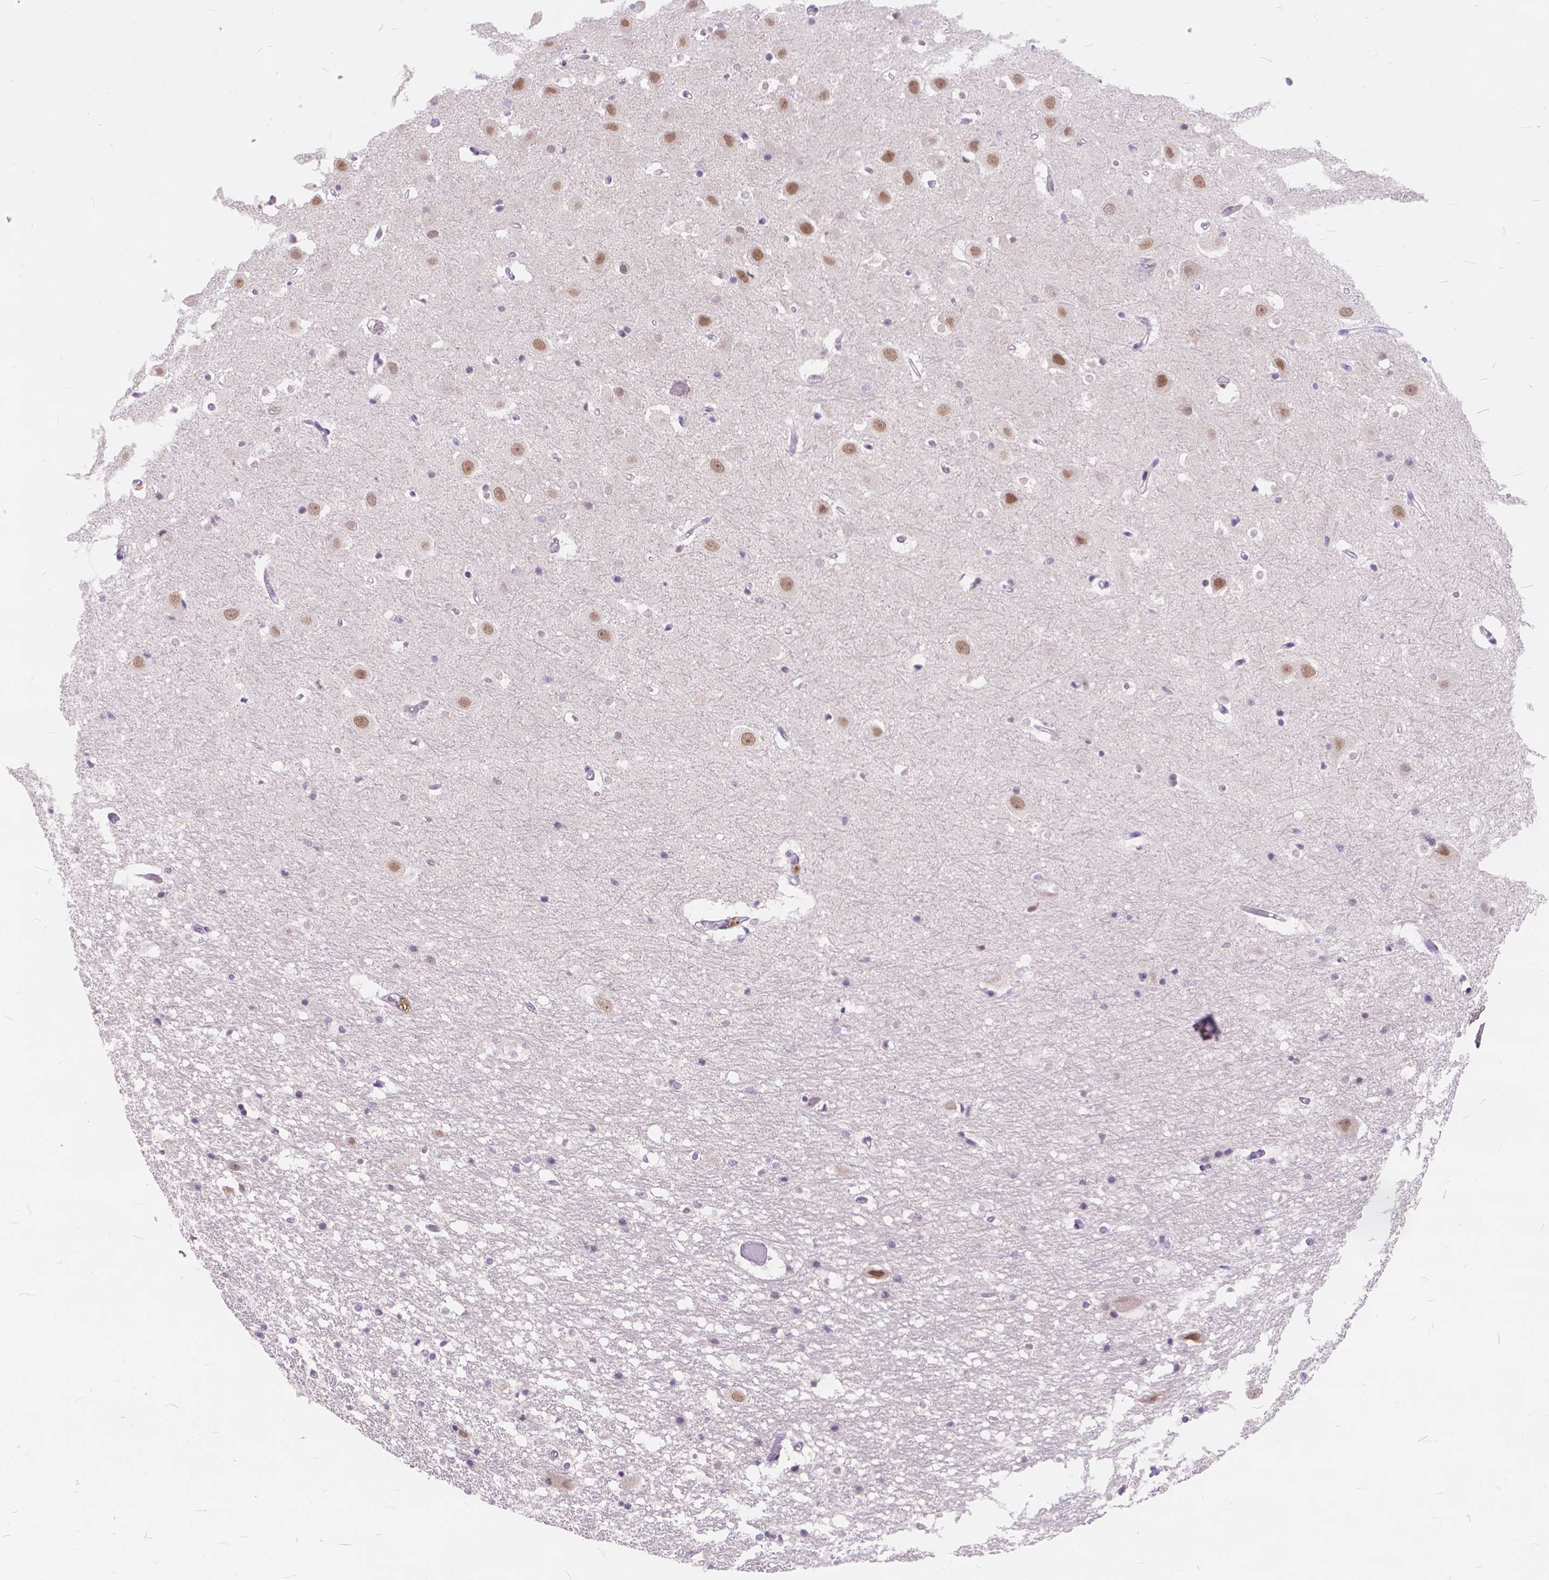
{"staining": {"intensity": "negative", "quantity": "none", "location": "none"}, "tissue": "hippocampus", "cell_type": "Glial cells", "image_type": "normal", "snomed": [{"axis": "morphology", "description": "Normal tissue, NOS"}, {"axis": "topography", "description": "Hippocampus"}], "caption": "Glial cells are negative for brown protein staining in unremarkable hippocampus. (DAB immunohistochemistry with hematoxylin counter stain).", "gene": "FAM53A", "patient": {"sex": "male", "age": 44}}